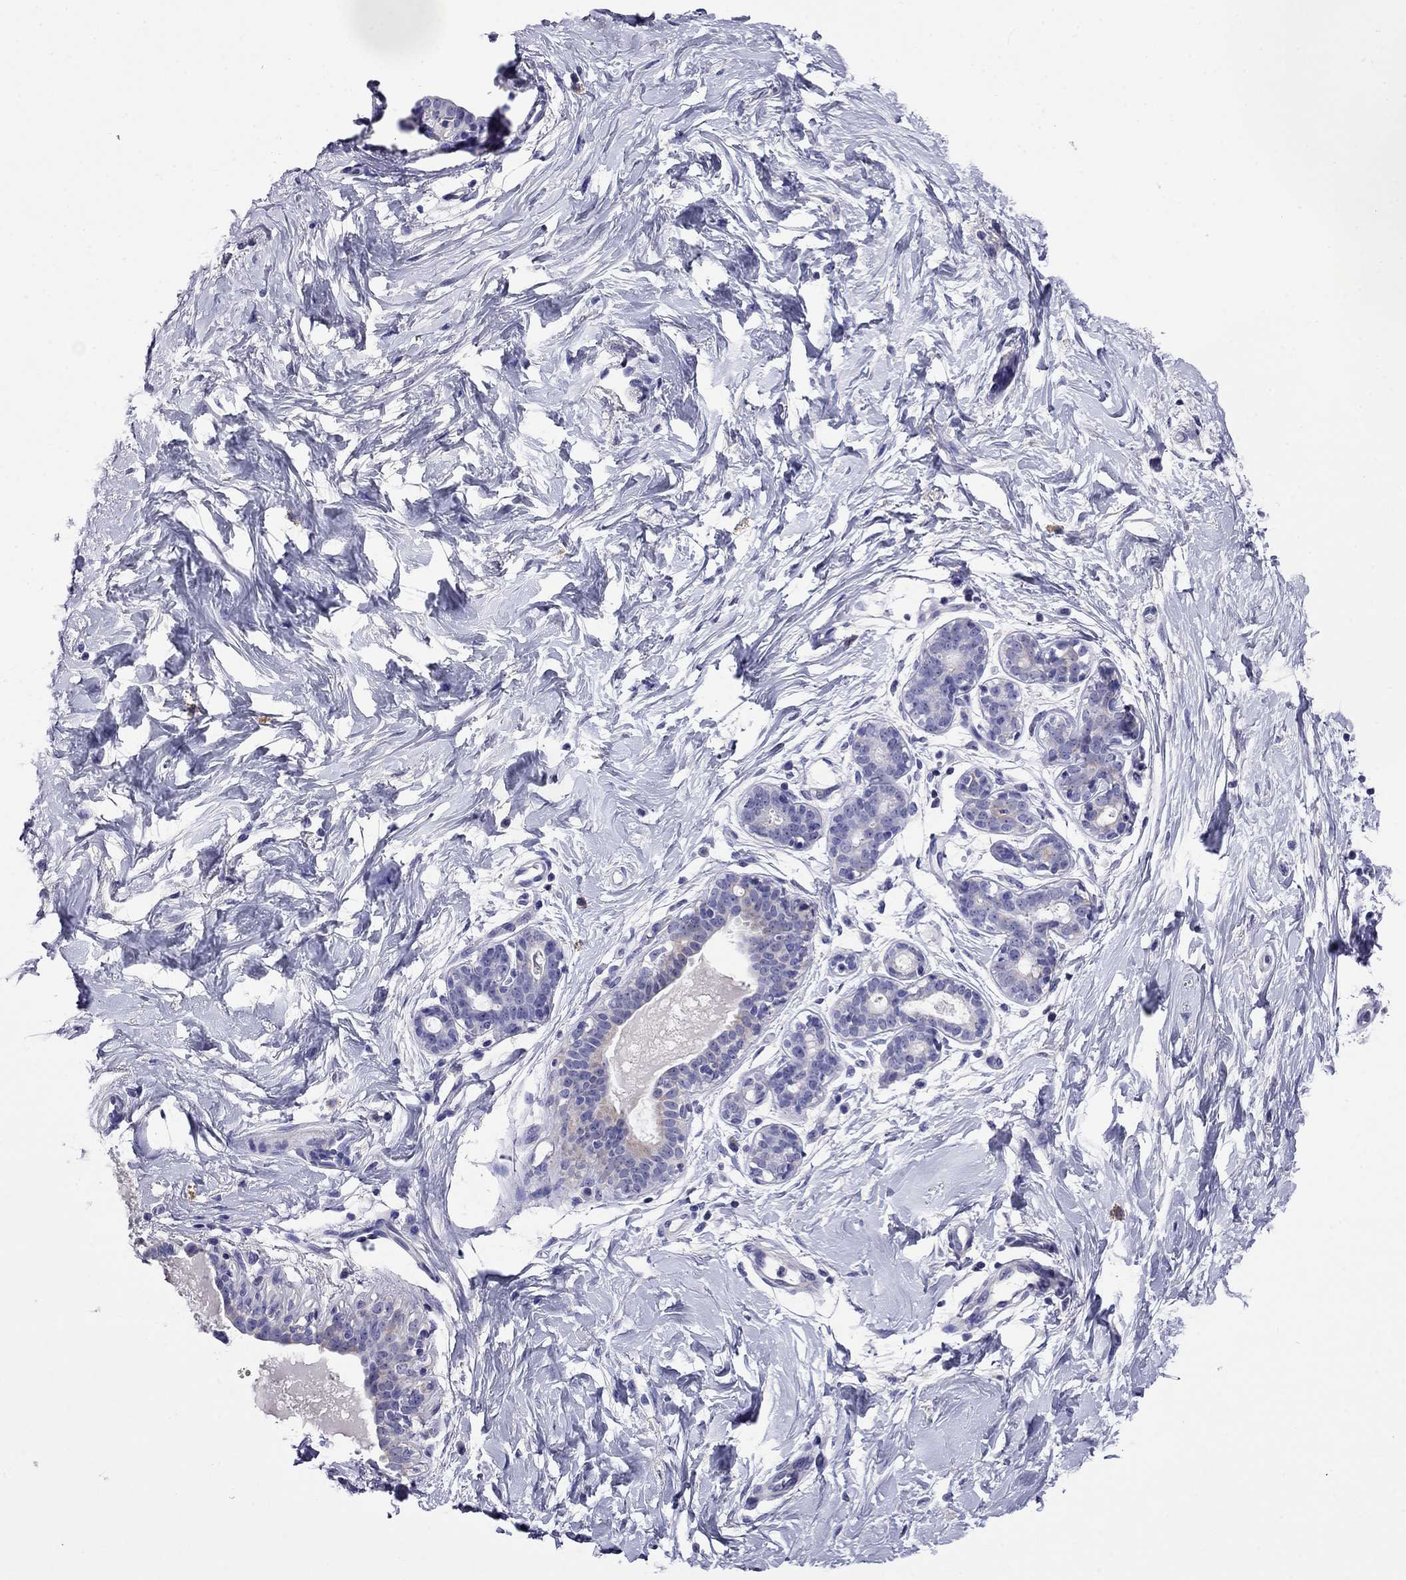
{"staining": {"intensity": "negative", "quantity": "none", "location": "none"}, "tissue": "breast", "cell_type": "Adipocytes", "image_type": "normal", "snomed": [{"axis": "morphology", "description": "Normal tissue, NOS"}, {"axis": "topography", "description": "Breast"}], "caption": "Protein analysis of unremarkable breast displays no significant expression in adipocytes. (Brightfield microscopy of DAB IHC at high magnification).", "gene": "SCG2", "patient": {"sex": "female", "age": 37}}